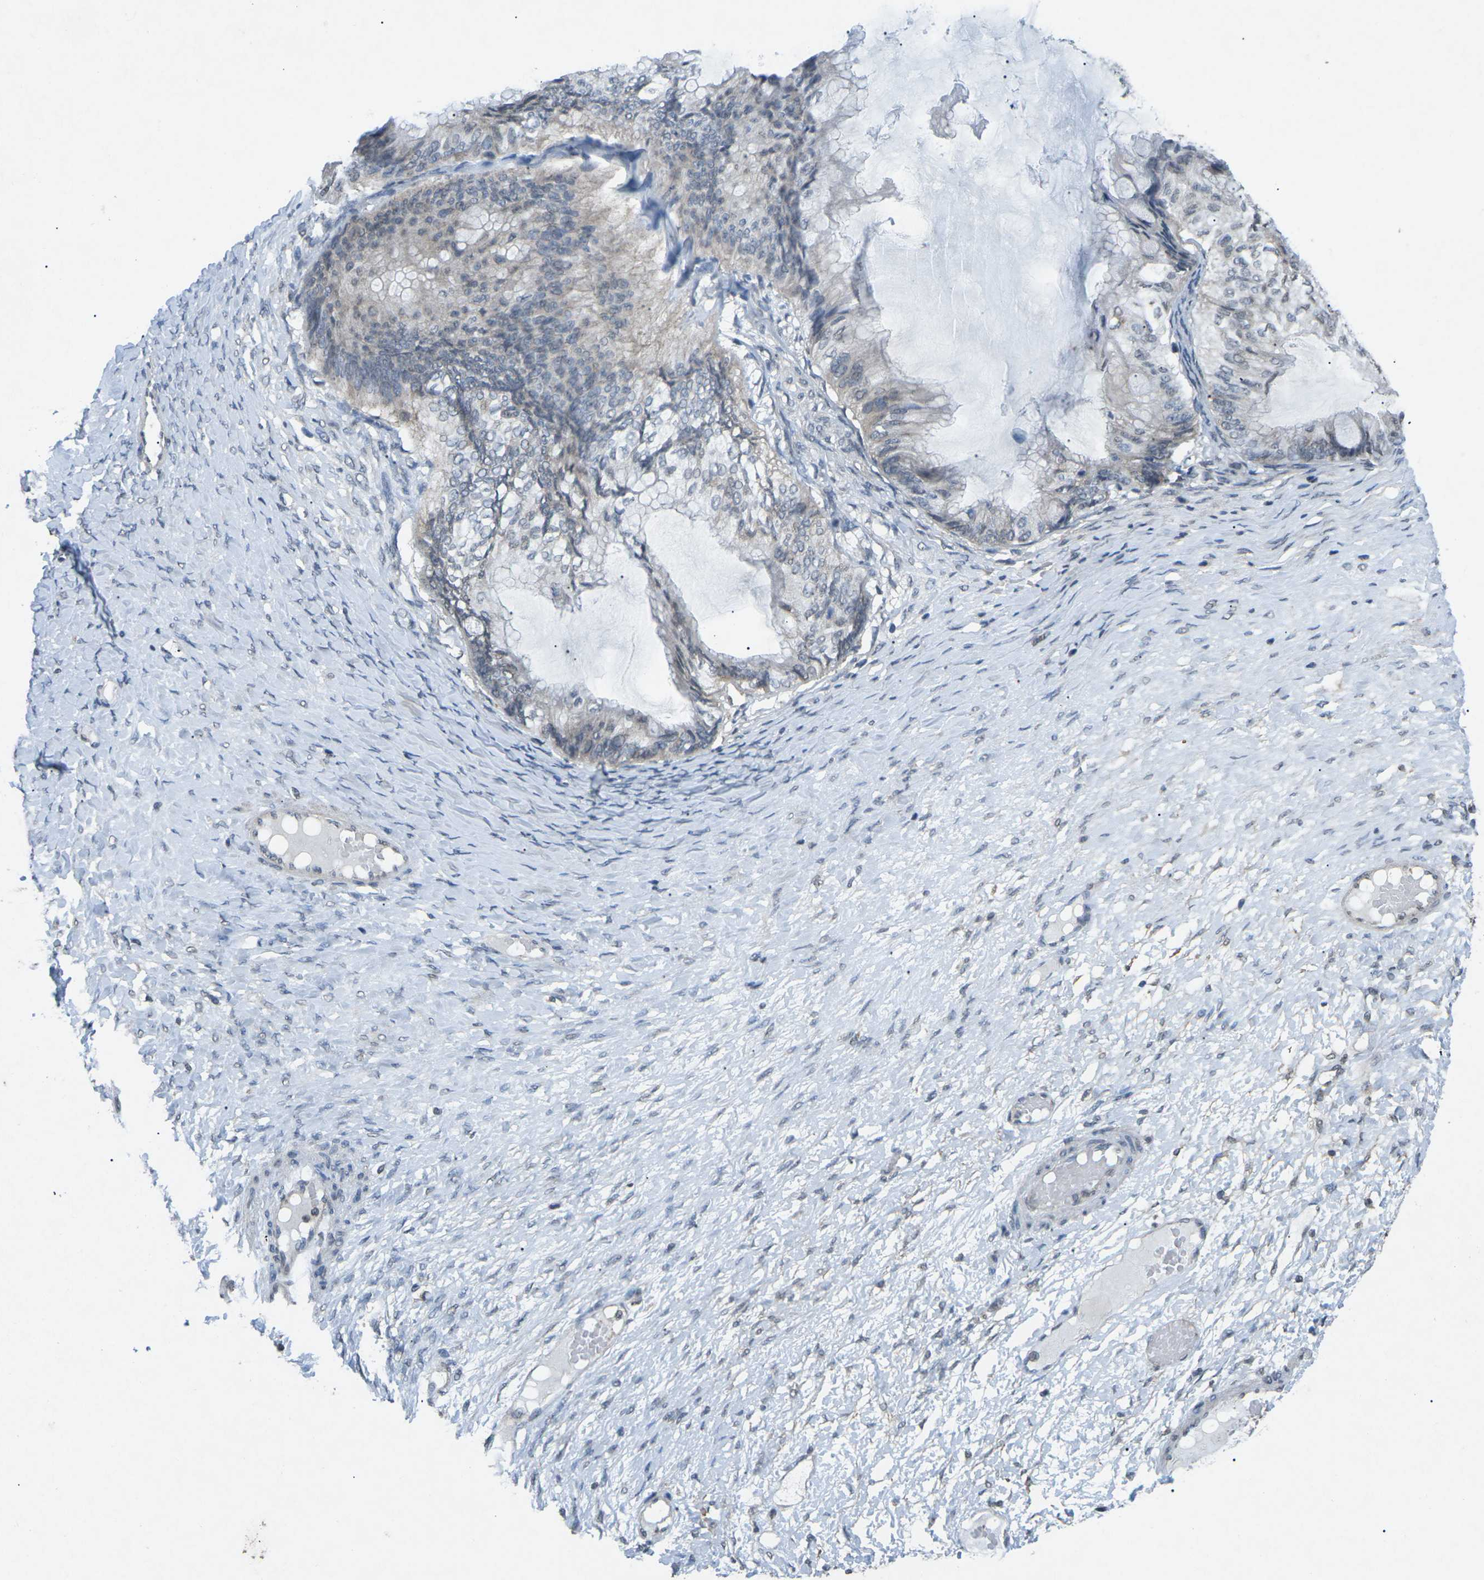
{"staining": {"intensity": "weak", "quantity": "25%-75%", "location": "cytoplasmic/membranous"}, "tissue": "ovarian cancer", "cell_type": "Tumor cells", "image_type": "cancer", "snomed": [{"axis": "morphology", "description": "Cystadenocarcinoma, mucinous, NOS"}, {"axis": "topography", "description": "Ovary"}], "caption": "This histopathology image reveals ovarian mucinous cystadenocarcinoma stained with IHC to label a protein in brown. The cytoplasmic/membranous of tumor cells show weak positivity for the protein. Nuclei are counter-stained blue.", "gene": "TFR2", "patient": {"sex": "female", "age": 61}}